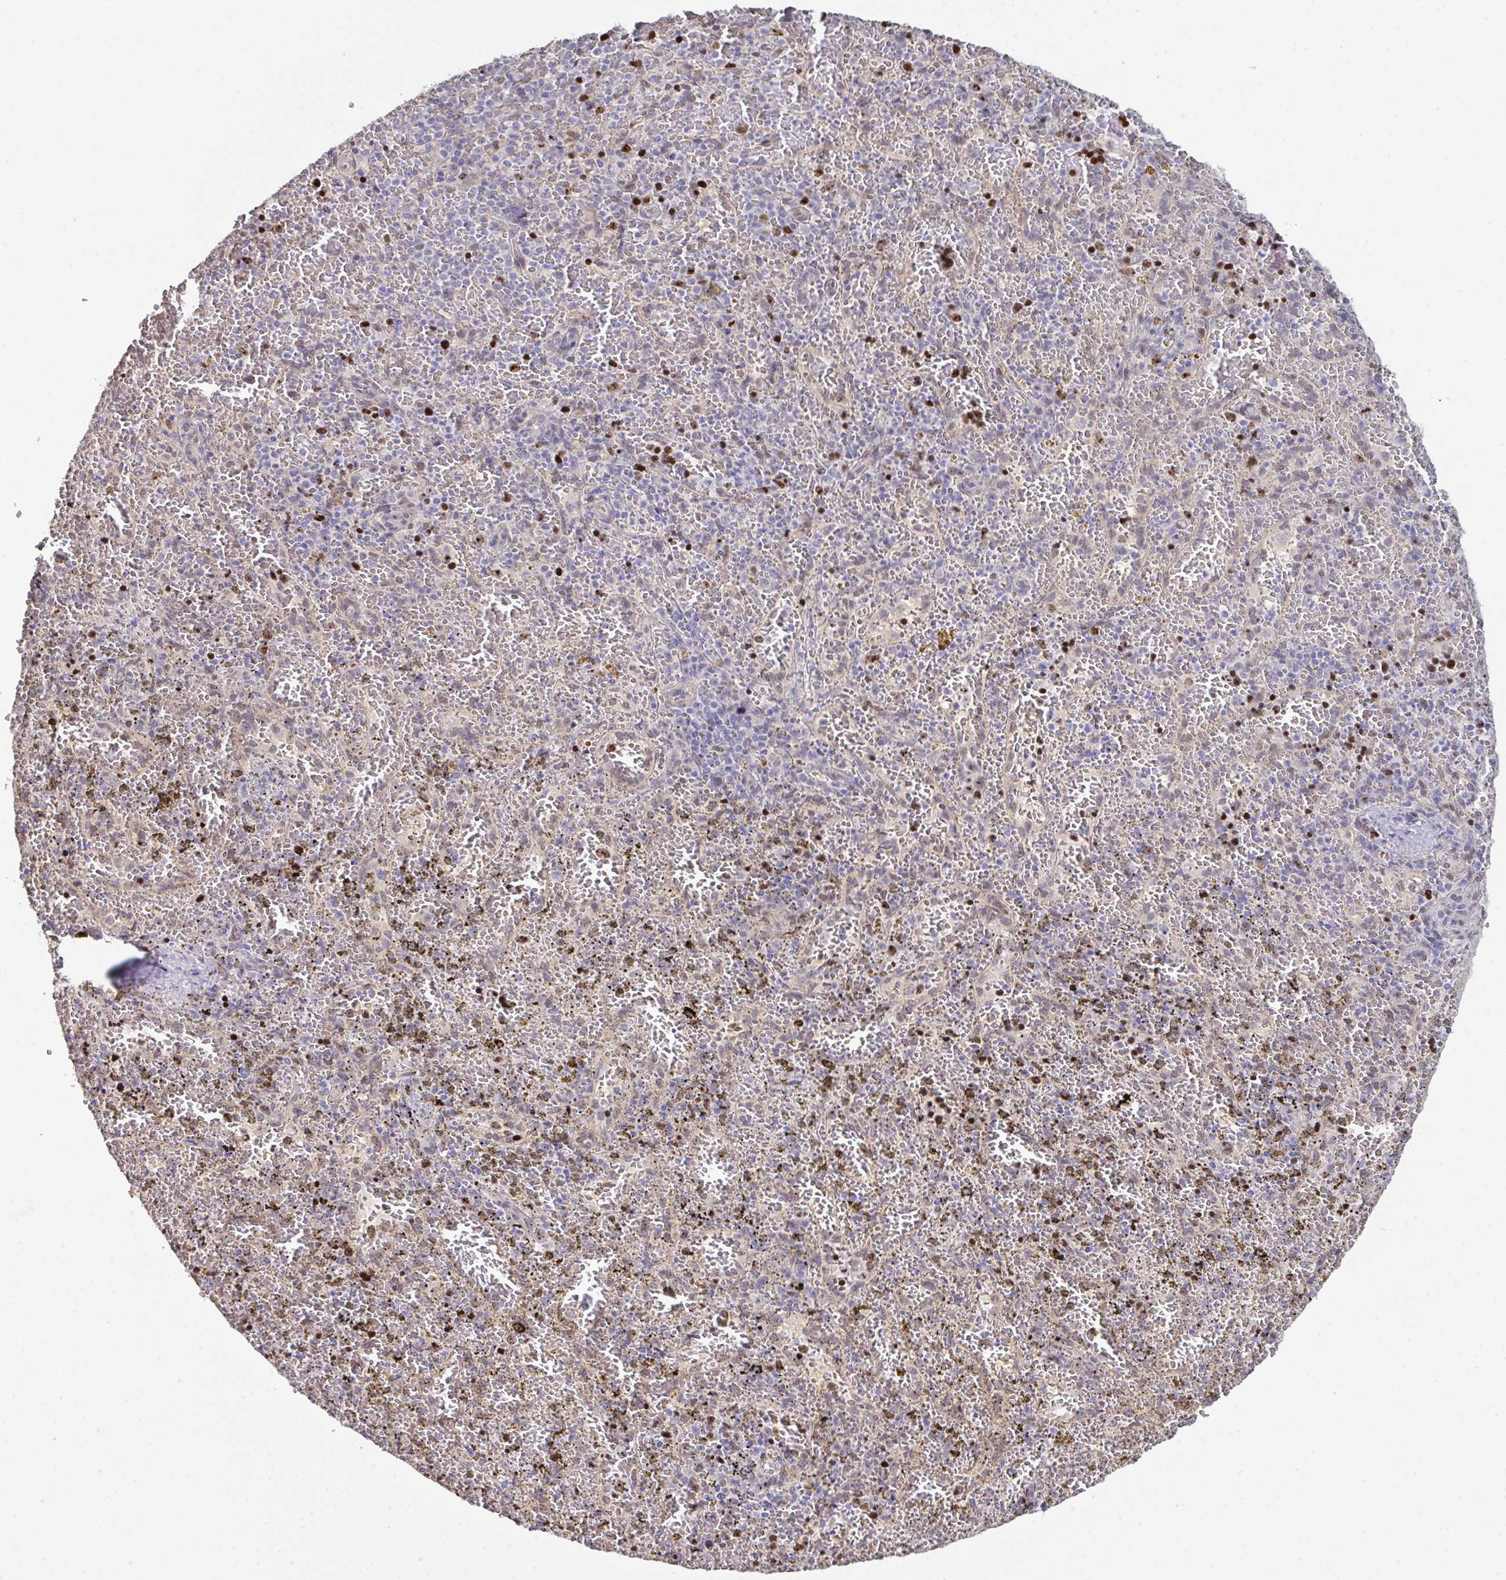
{"staining": {"intensity": "strong", "quantity": "<25%", "location": "nuclear"}, "tissue": "spleen", "cell_type": "Cells in red pulp", "image_type": "normal", "snomed": [{"axis": "morphology", "description": "Normal tissue, NOS"}, {"axis": "topography", "description": "Spleen"}], "caption": "Spleen stained with DAB (3,3'-diaminobenzidine) immunohistochemistry (IHC) shows medium levels of strong nuclear positivity in about <25% of cells in red pulp.", "gene": "SETD7", "patient": {"sex": "female", "age": 50}}